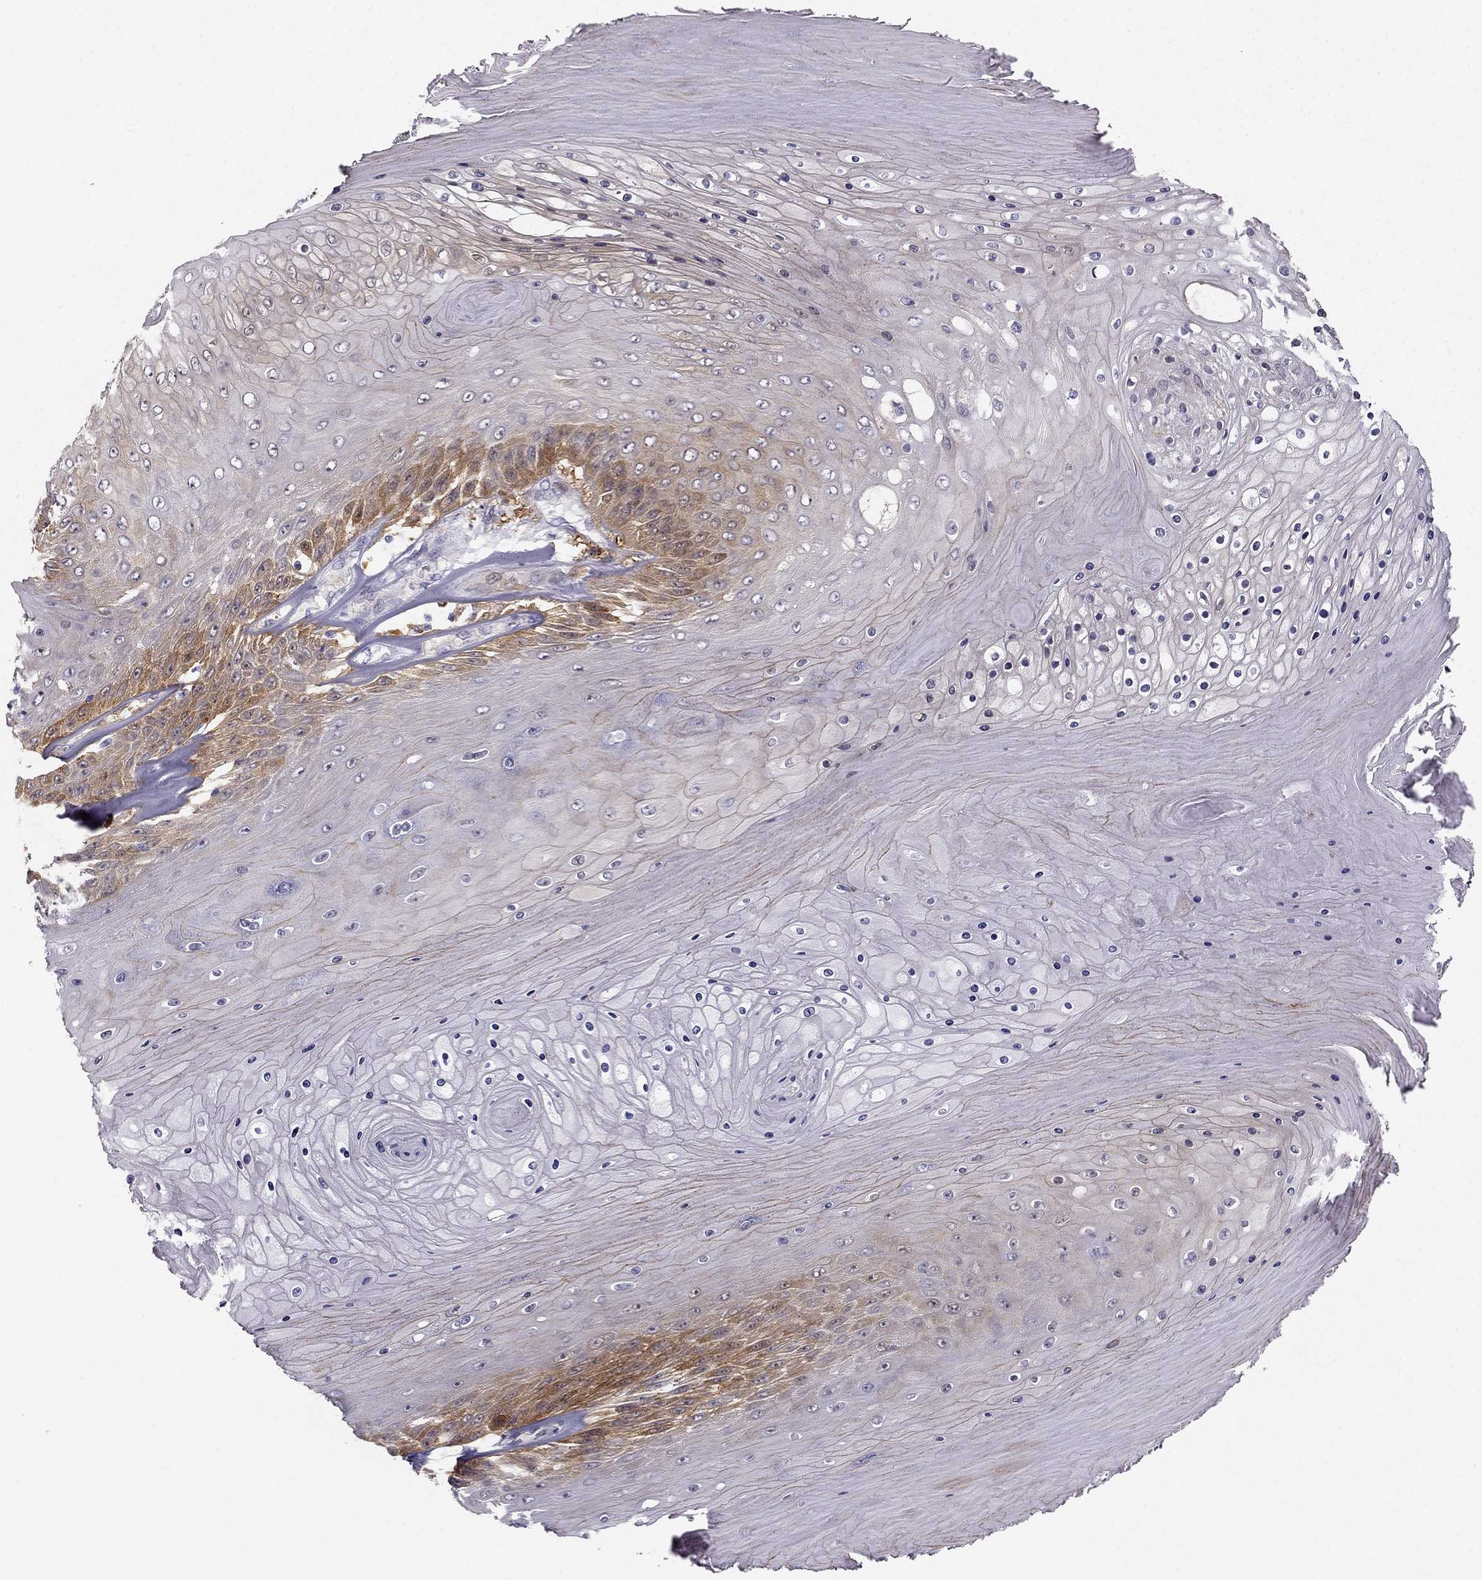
{"staining": {"intensity": "moderate", "quantity": "<25%", "location": "cytoplasmic/membranous"}, "tissue": "skin cancer", "cell_type": "Tumor cells", "image_type": "cancer", "snomed": [{"axis": "morphology", "description": "Squamous cell carcinoma, NOS"}, {"axis": "topography", "description": "Skin"}], "caption": "A high-resolution histopathology image shows immunohistochemistry (IHC) staining of skin cancer, which demonstrates moderate cytoplasmic/membranous positivity in approximately <25% of tumor cells. The staining was performed using DAB to visualize the protein expression in brown, while the nuclei were stained in blue with hematoxylin (Magnification: 20x).", "gene": "NQO1", "patient": {"sex": "male", "age": 62}}